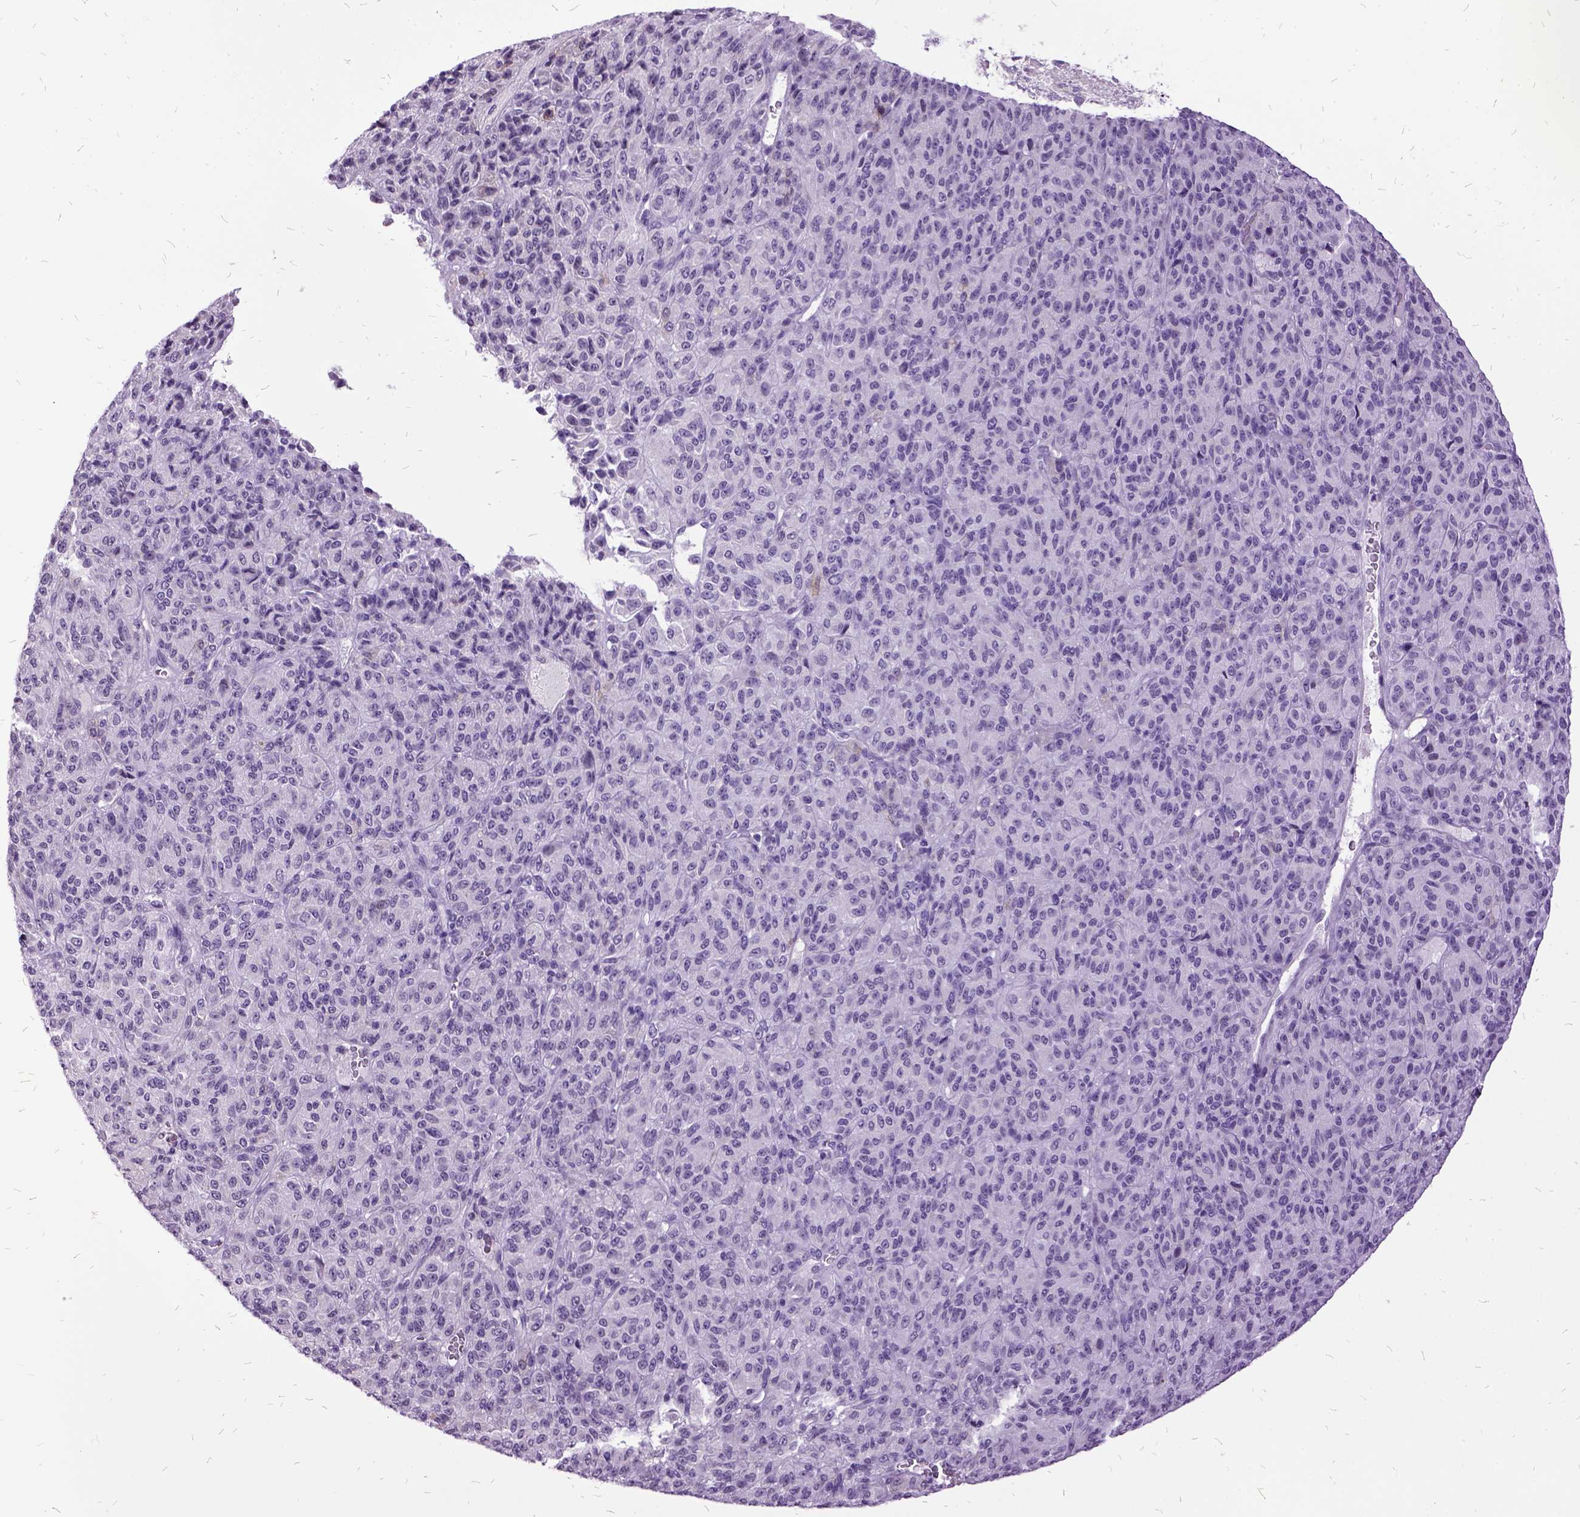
{"staining": {"intensity": "negative", "quantity": "none", "location": "none"}, "tissue": "melanoma", "cell_type": "Tumor cells", "image_type": "cancer", "snomed": [{"axis": "morphology", "description": "Malignant melanoma, Metastatic site"}, {"axis": "topography", "description": "Brain"}], "caption": "Immunohistochemistry micrograph of melanoma stained for a protein (brown), which reveals no expression in tumor cells.", "gene": "MME", "patient": {"sex": "female", "age": 56}}